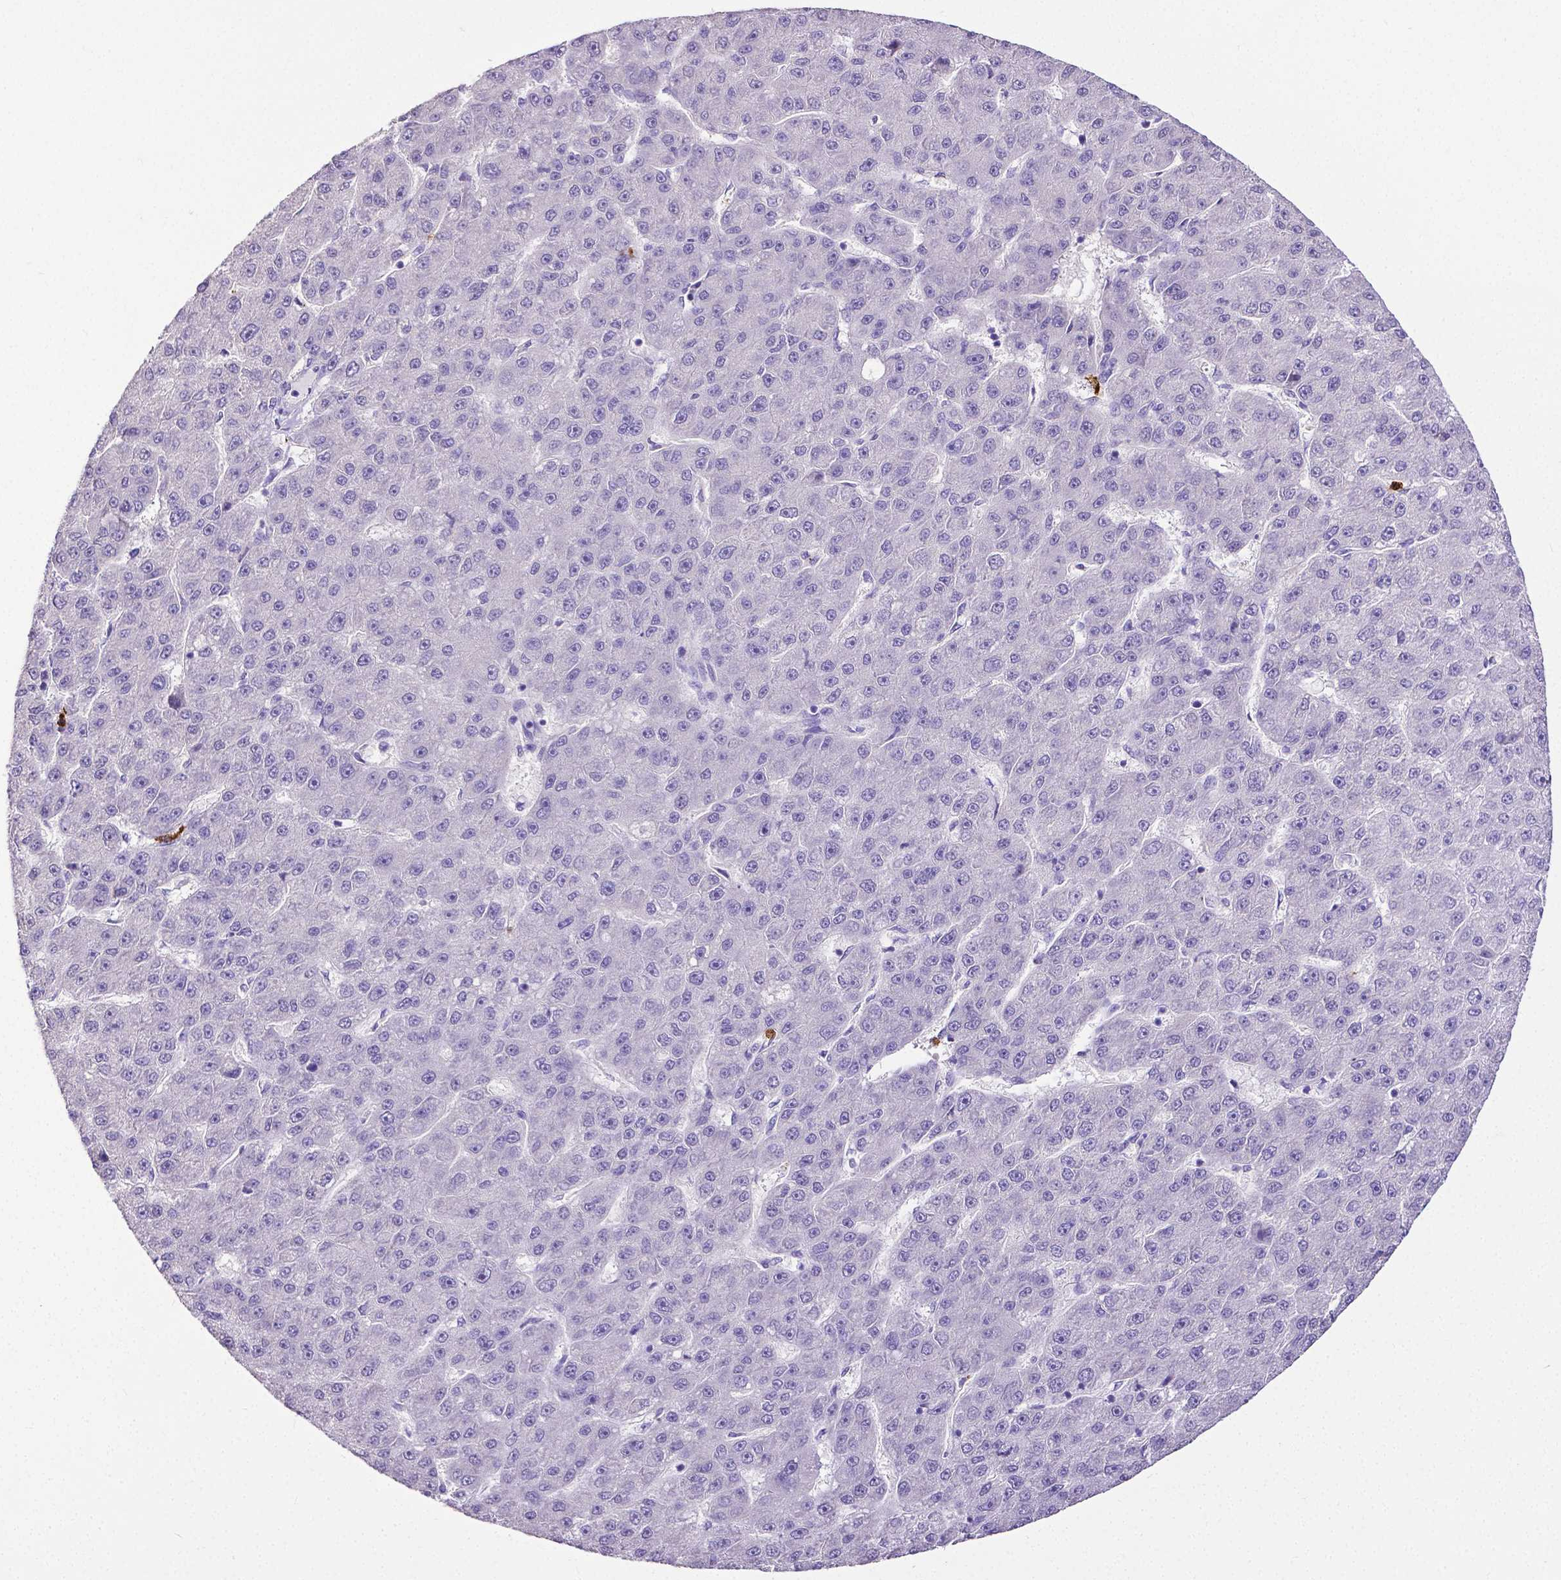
{"staining": {"intensity": "negative", "quantity": "none", "location": "none"}, "tissue": "liver cancer", "cell_type": "Tumor cells", "image_type": "cancer", "snomed": [{"axis": "morphology", "description": "Carcinoma, Hepatocellular, NOS"}, {"axis": "topography", "description": "Liver"}], "caption": "Tumor cells are negative for brown protein staining in liver cancer. (Stains: DAB IHC with hematoxylin counter stain, Microscopy: brightfield microscopy at high magnification).", "gene": "MMP9", "patient": {"sex": "male", "age": 67}}